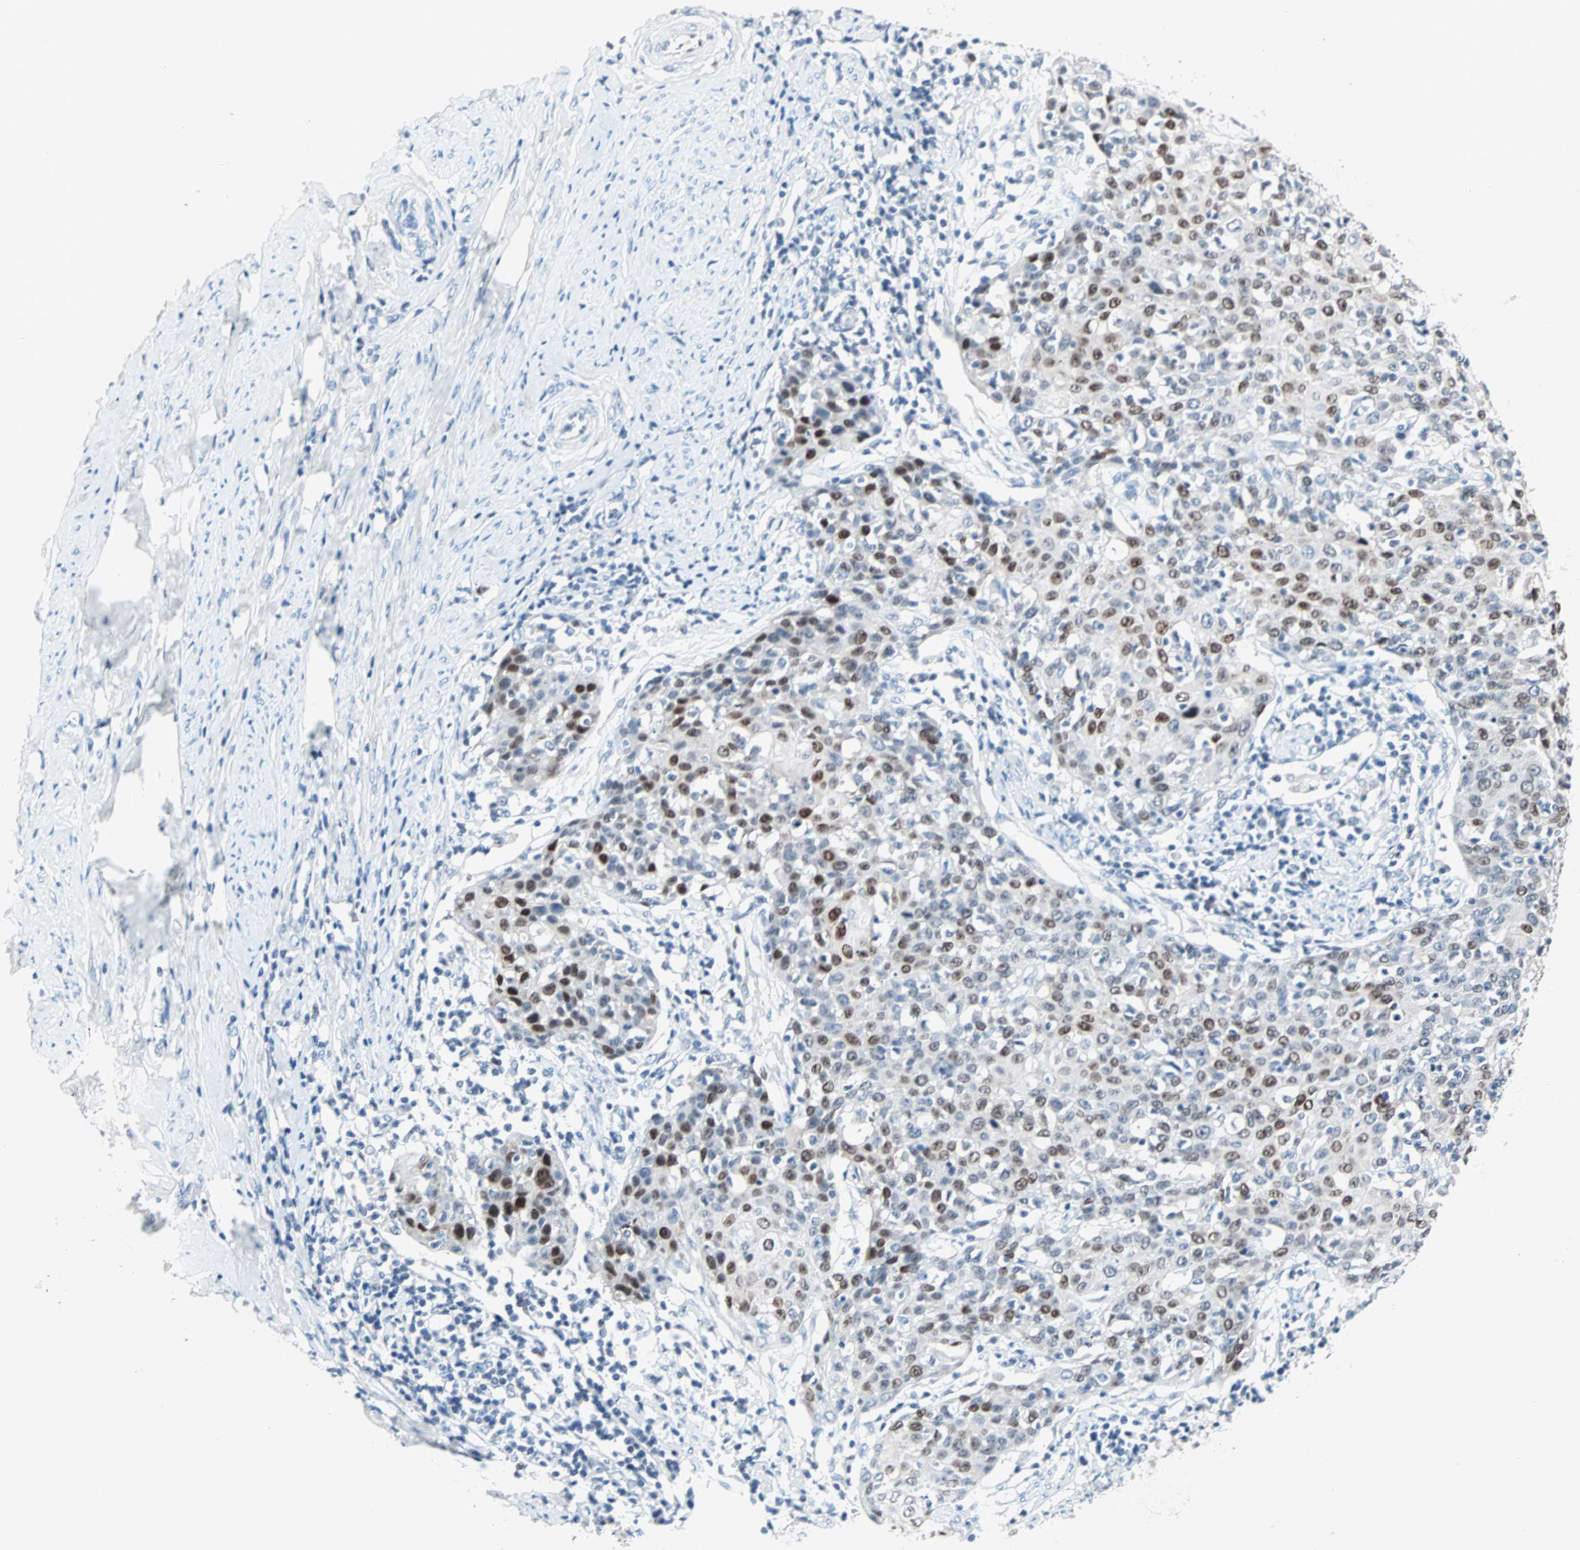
{"staining": {"intensity": "strong", "quantity": "25%-75%", "location": "nuclear"}, "tissue": "cervical cancer", "cell_type": "Tumor cells", "image_type": "cancer", "snomed": [{"axis": "morphology", "description": "Squamous cell carcinoma, NOS"}, {"axis": "topography", "description": "Cervix"}], "caption": "Squamous cell carcinoma (cervical) stained for a protein exhibits strong nuclear positivity in tumor cells.", "gene": "CCNE2", "patient": {"sex": "female", "age": 38}}